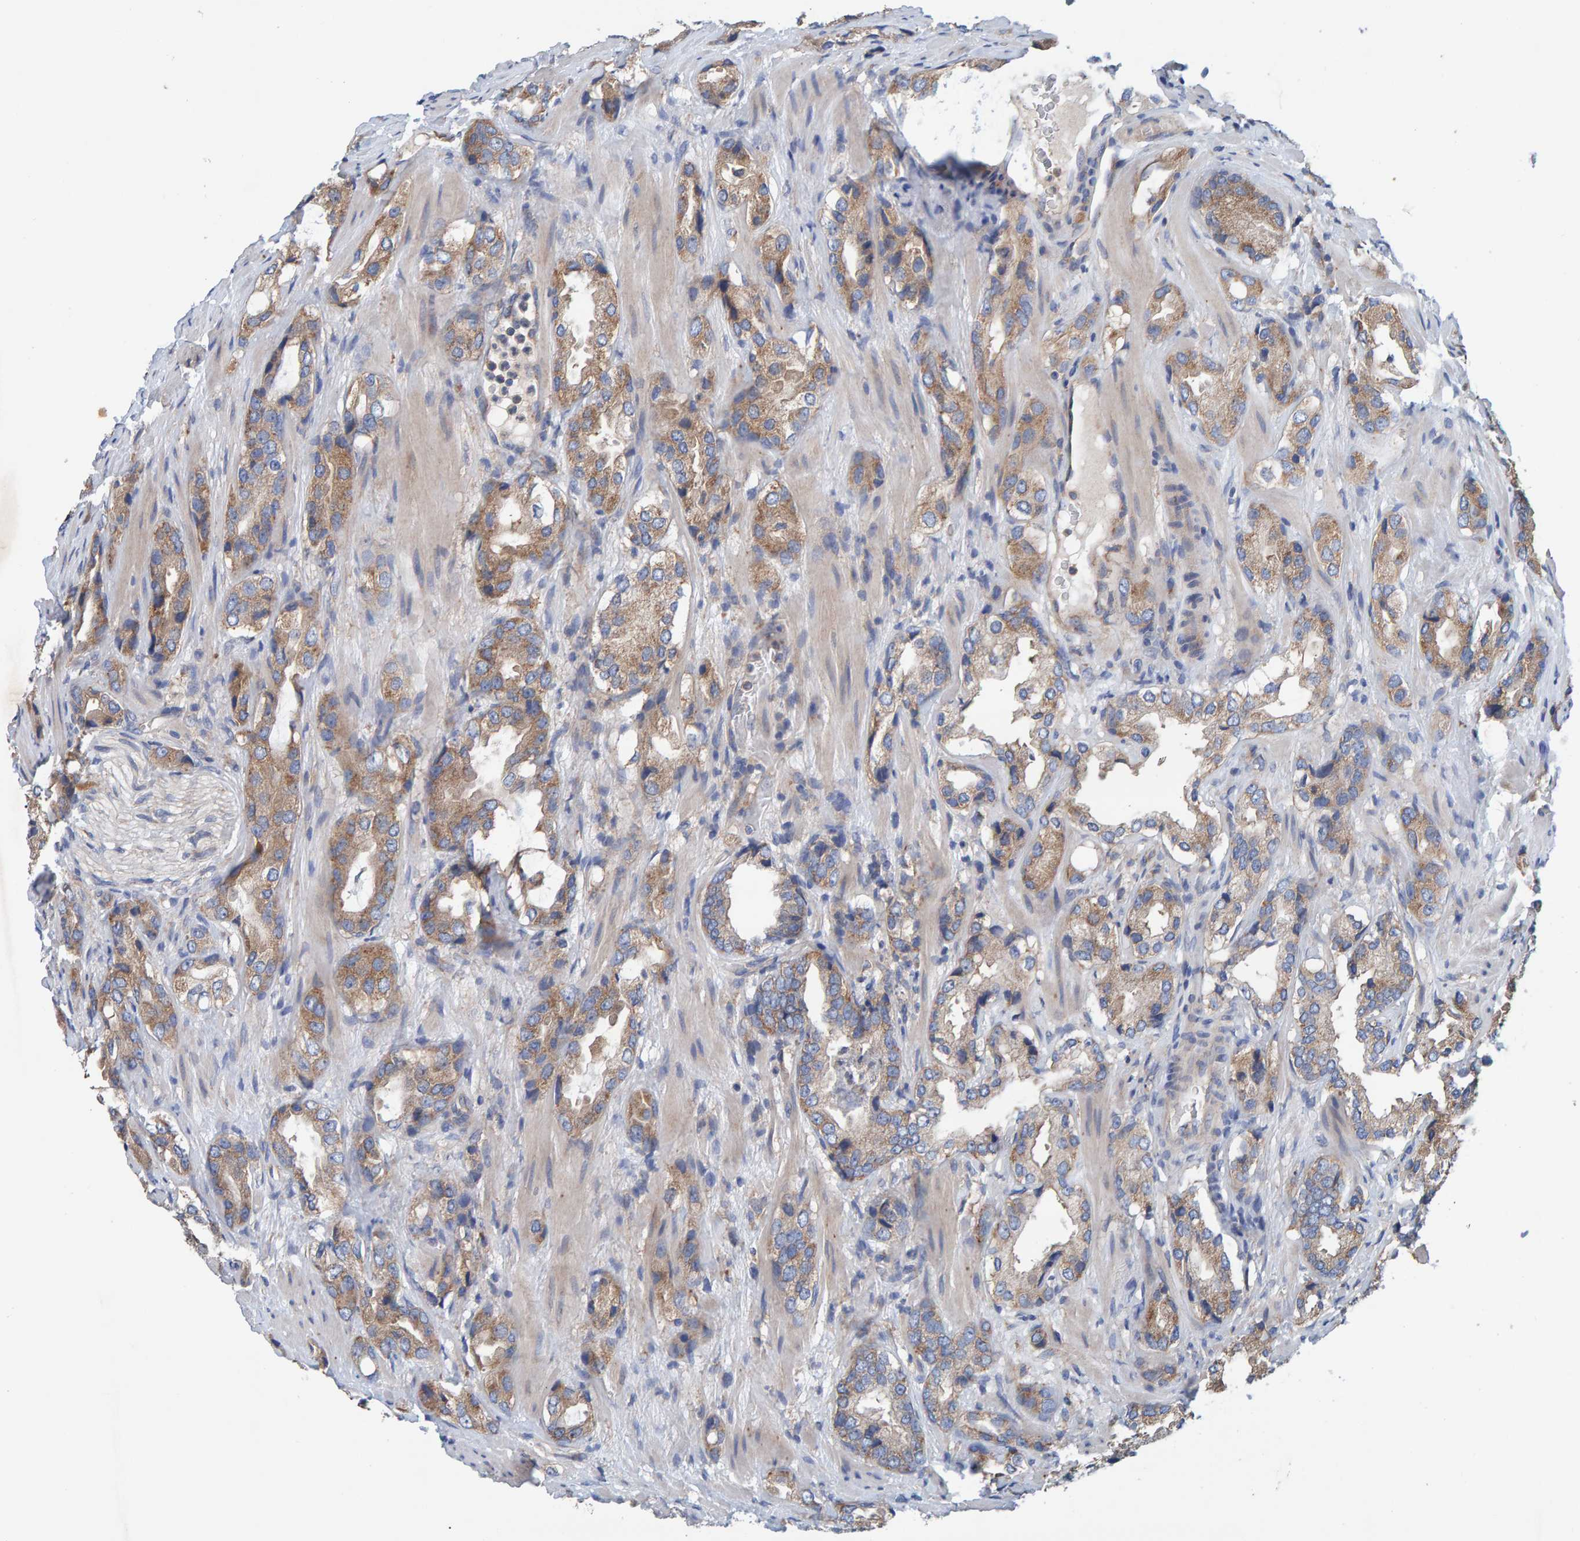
{"staining": {"intensity": "moderate", "quantity": ">75%", "location": "cytoplasmic/membranous"}, "tissue": "prostate cancer", "cell_type": "Tumor cells", "image_type": "cancer", "snomed": [{"axis": "morphology", "description": "Adenocarcinoma, High grade"}, {"axis": "topography", "description": "Prostate"}], "caption": "Approximately >75% of tumor cells in human prostate cancer display moderate cytoplasmic/membranous protein staining as visualized by brown immunohistochemical staining.", "gene": "MKLN1", "patient": {"sex": "male", "age": 63}}